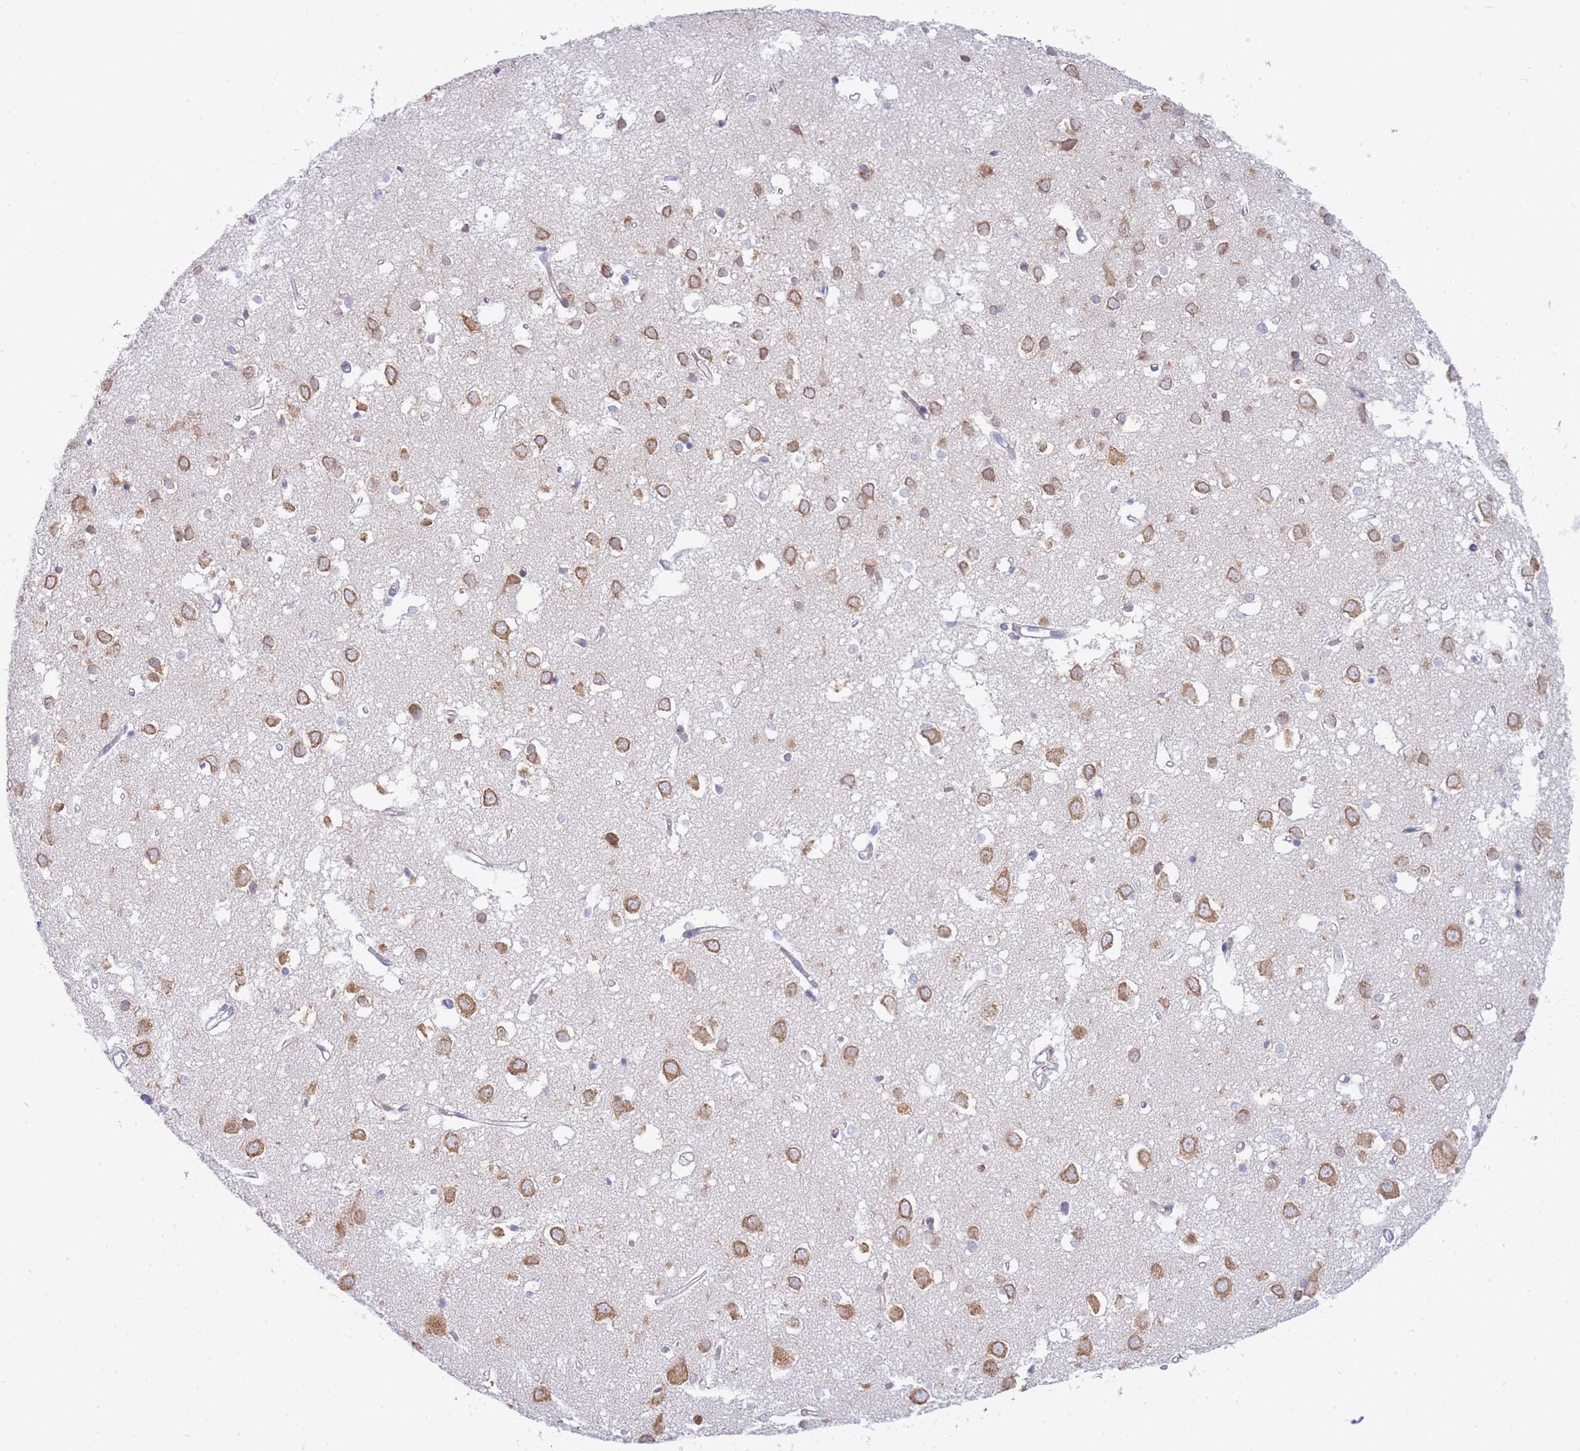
{"staining": {"intensity": "negative", "quantity": "none", "location": "none"}, "tissue": "cerebral cortex", "cell_type": "Endothelial cells", "image_type": "normal", "snomed": [{"axis": "morphology", "description": "Normal tissue, NOS"}, {"axis": "topography", "description": "Cerebral cortex"}], "caption": "Endothelial cells show no significant protein positivity in unremarkable cerebral cortex. (DAB IHC, high magnification).", "gene": "ZNF510", "patient": {"sex": "female", "age": 64}}